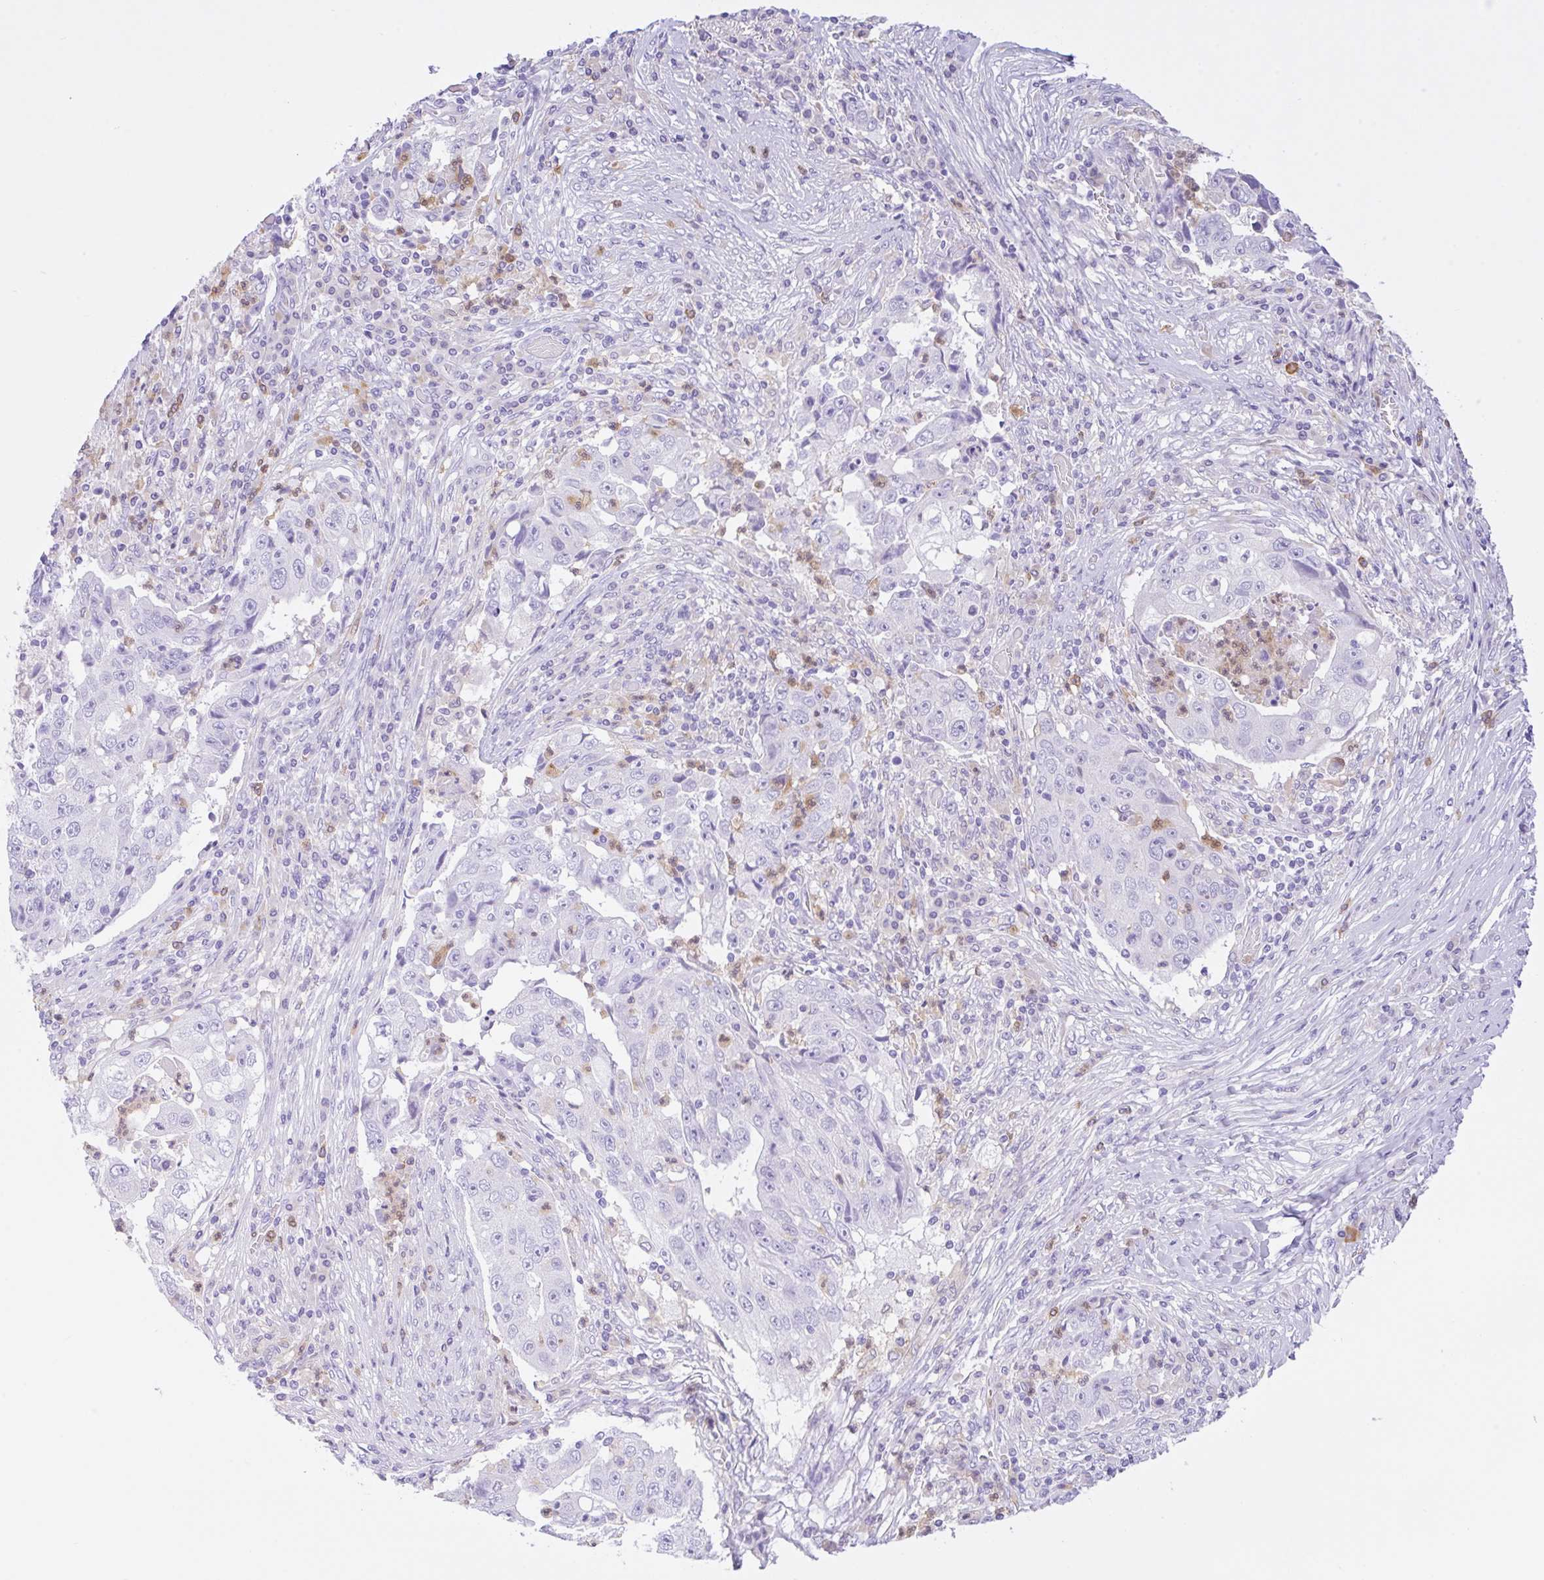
{"staining": {"intensity": "negative", "quantity": "none", "location": "none"}, "tissue": "lung cancer", "cell_type": "Tumor cells", "image_type": "cancer", "snomed": [{"axis": "morphology", "description": "Squamous cell carcinoma, NOS"}, {"axis": "topography", "description": "Lung"}], "caption": "This is an immunohistochemistry (IHC) photomicrograph of human lung cancer. There is no expression in tumor cells.", "gene": "NCF1", "patient": {"sex": "male", "age": 64}}